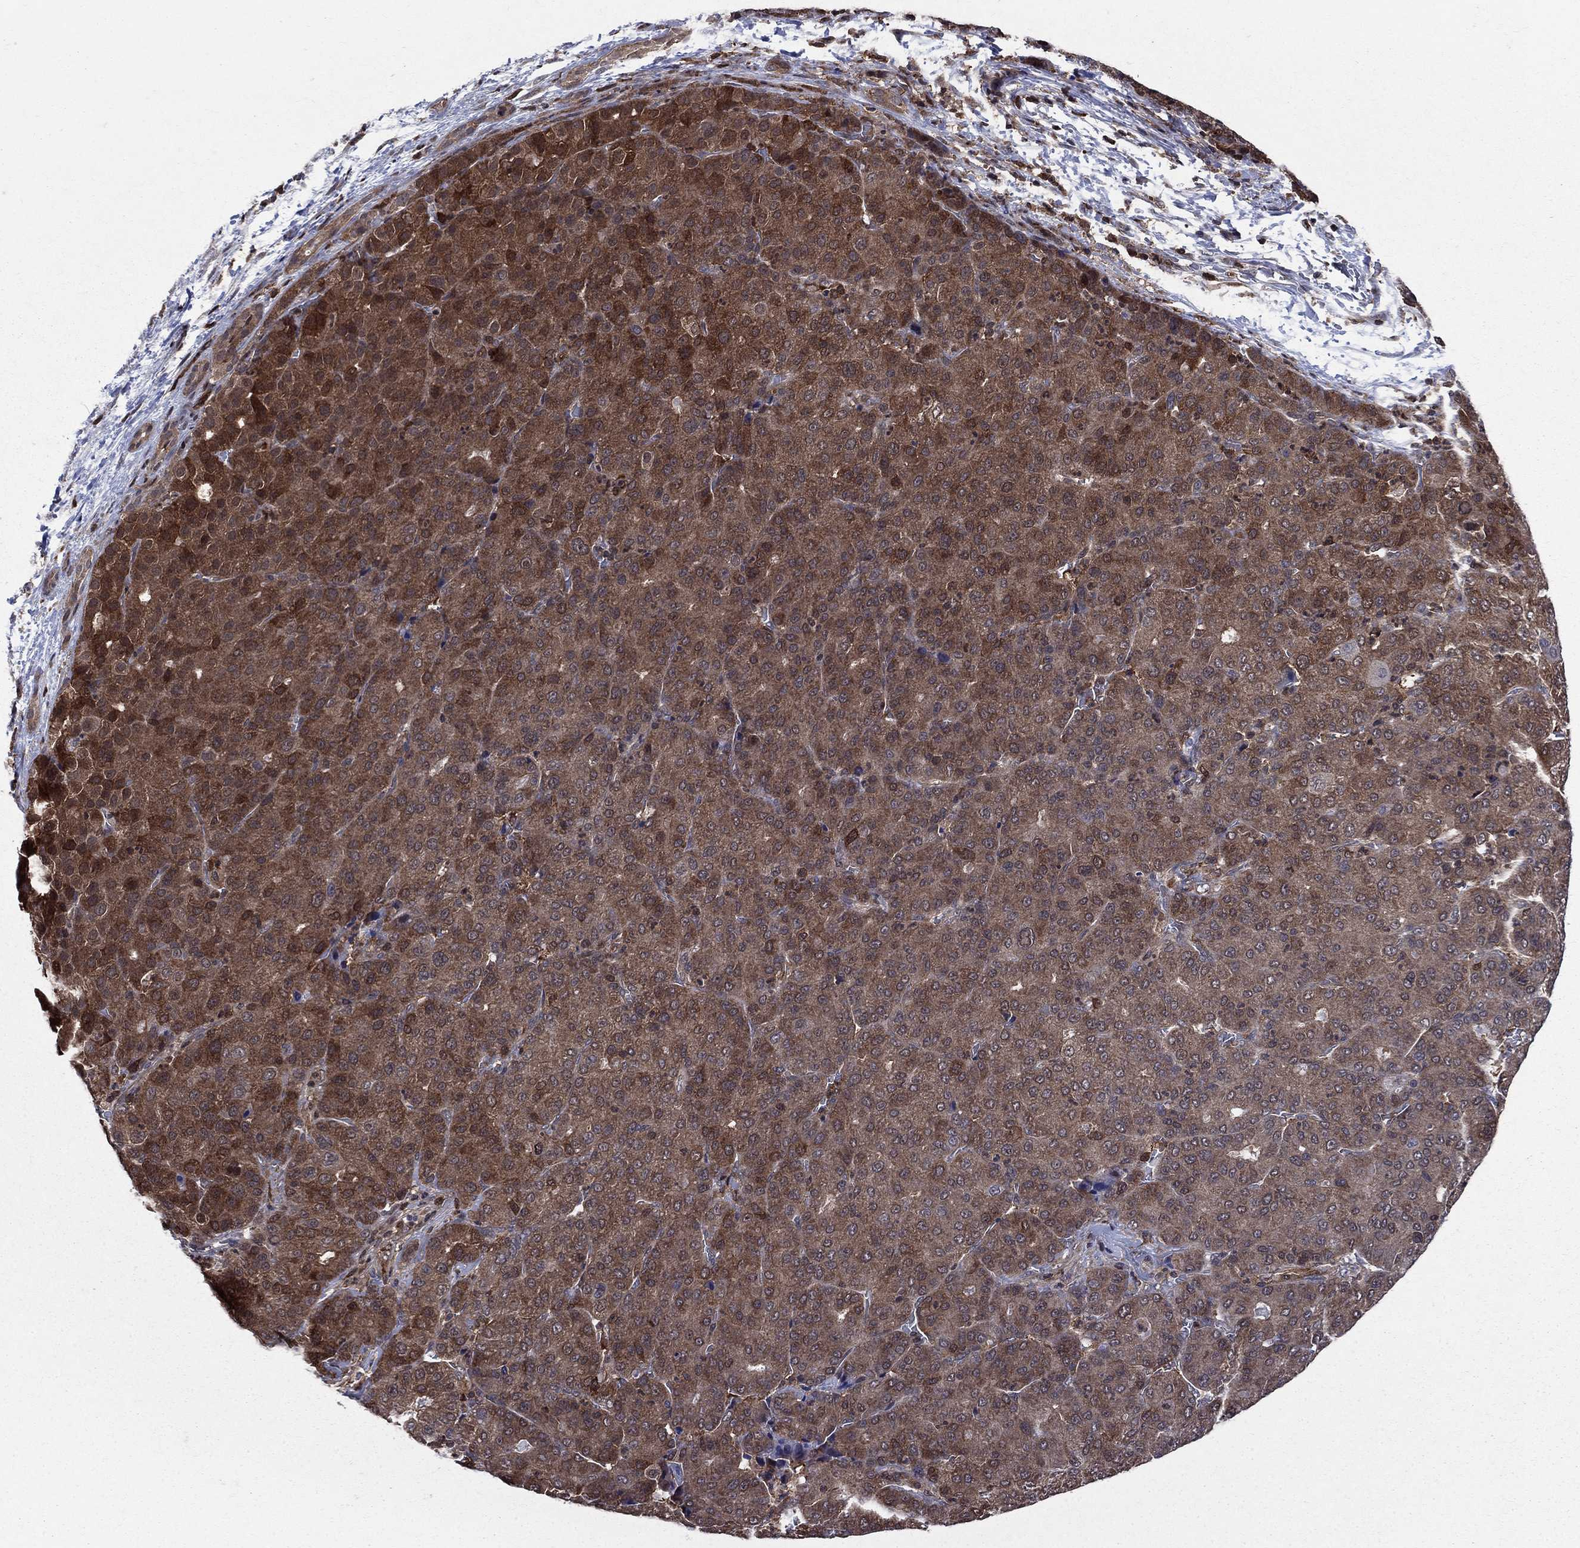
{"staining": {"intensity": "strong", "quantity": "25%-75%", "location": "cytoplasmic/membranous"}, "tissue": "liver cancer", "cell_type": "Tumor cells", "image_type": "cancer", "snomed": [{"axis": "morphology", "description": "Carcinoma, Hepatocellular, NOS"}, {"axis": "topography", "description": "Liver"}], "caption": "Approximately 25%-75% of tumor cells in liver hepatocellular carcinoma show strong cytoplasmic/membranous protein expression as visualized by brown immunohistochemical staining.", "gene": "CACYBP", "patient": {"sex": "male", "age": 65}}